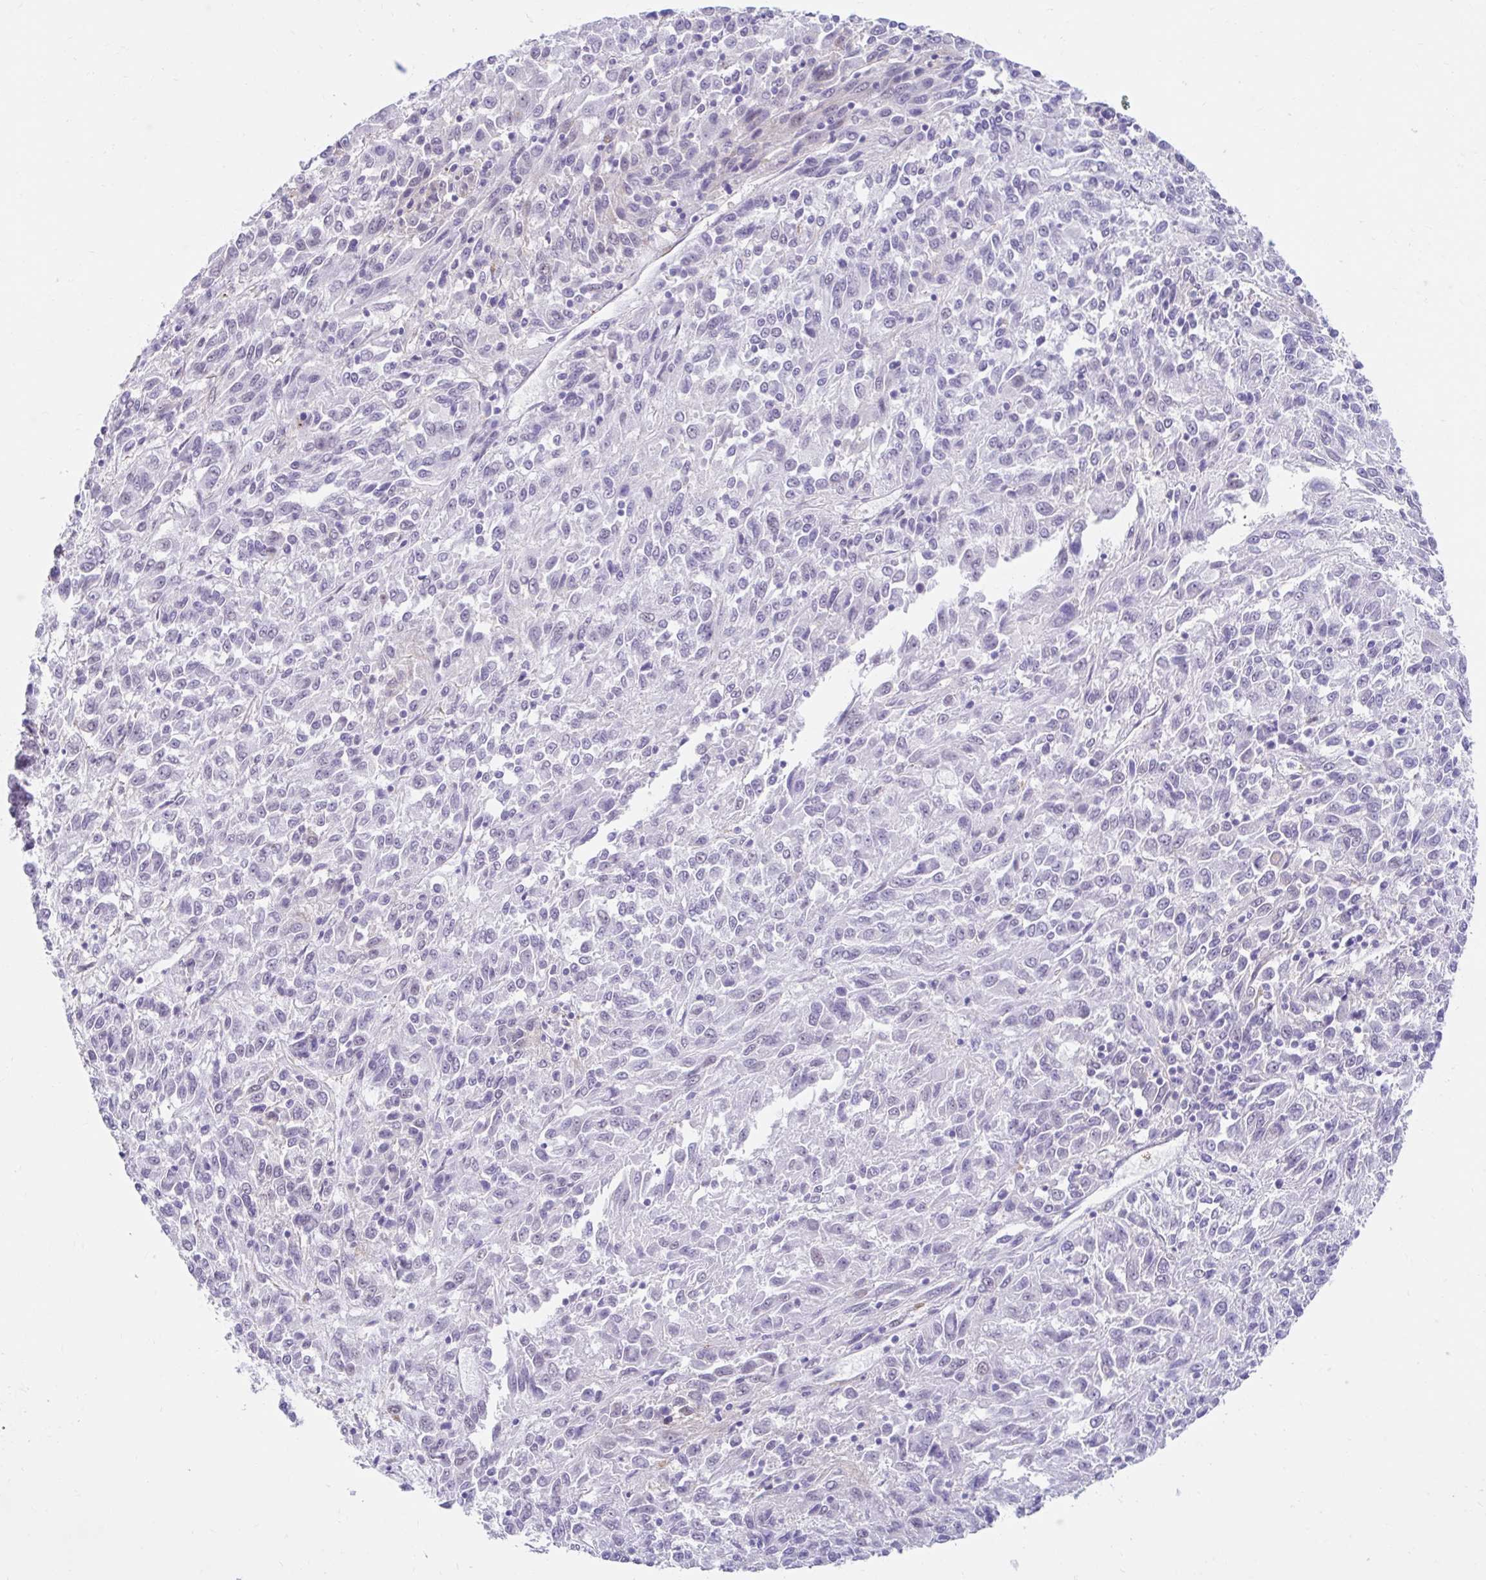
{"staining": {"intensity": "negative", "quantity": "none", "location": "none"}, "tissue": "melanoma", "cell_type": "Tumor cells", "image_type": "cancer", "snomed": [{"axis": "morphology", "description": "Malignant melanoma, Metastatic site"}, {"axis": "topography", "description": "Lung"}], "caption": "Melanoma was stained to show a protein in brown. There is no significant expression in tumor cells.", "gene": "DCAF17", "patient": {"sex": "male", "age": 64}}